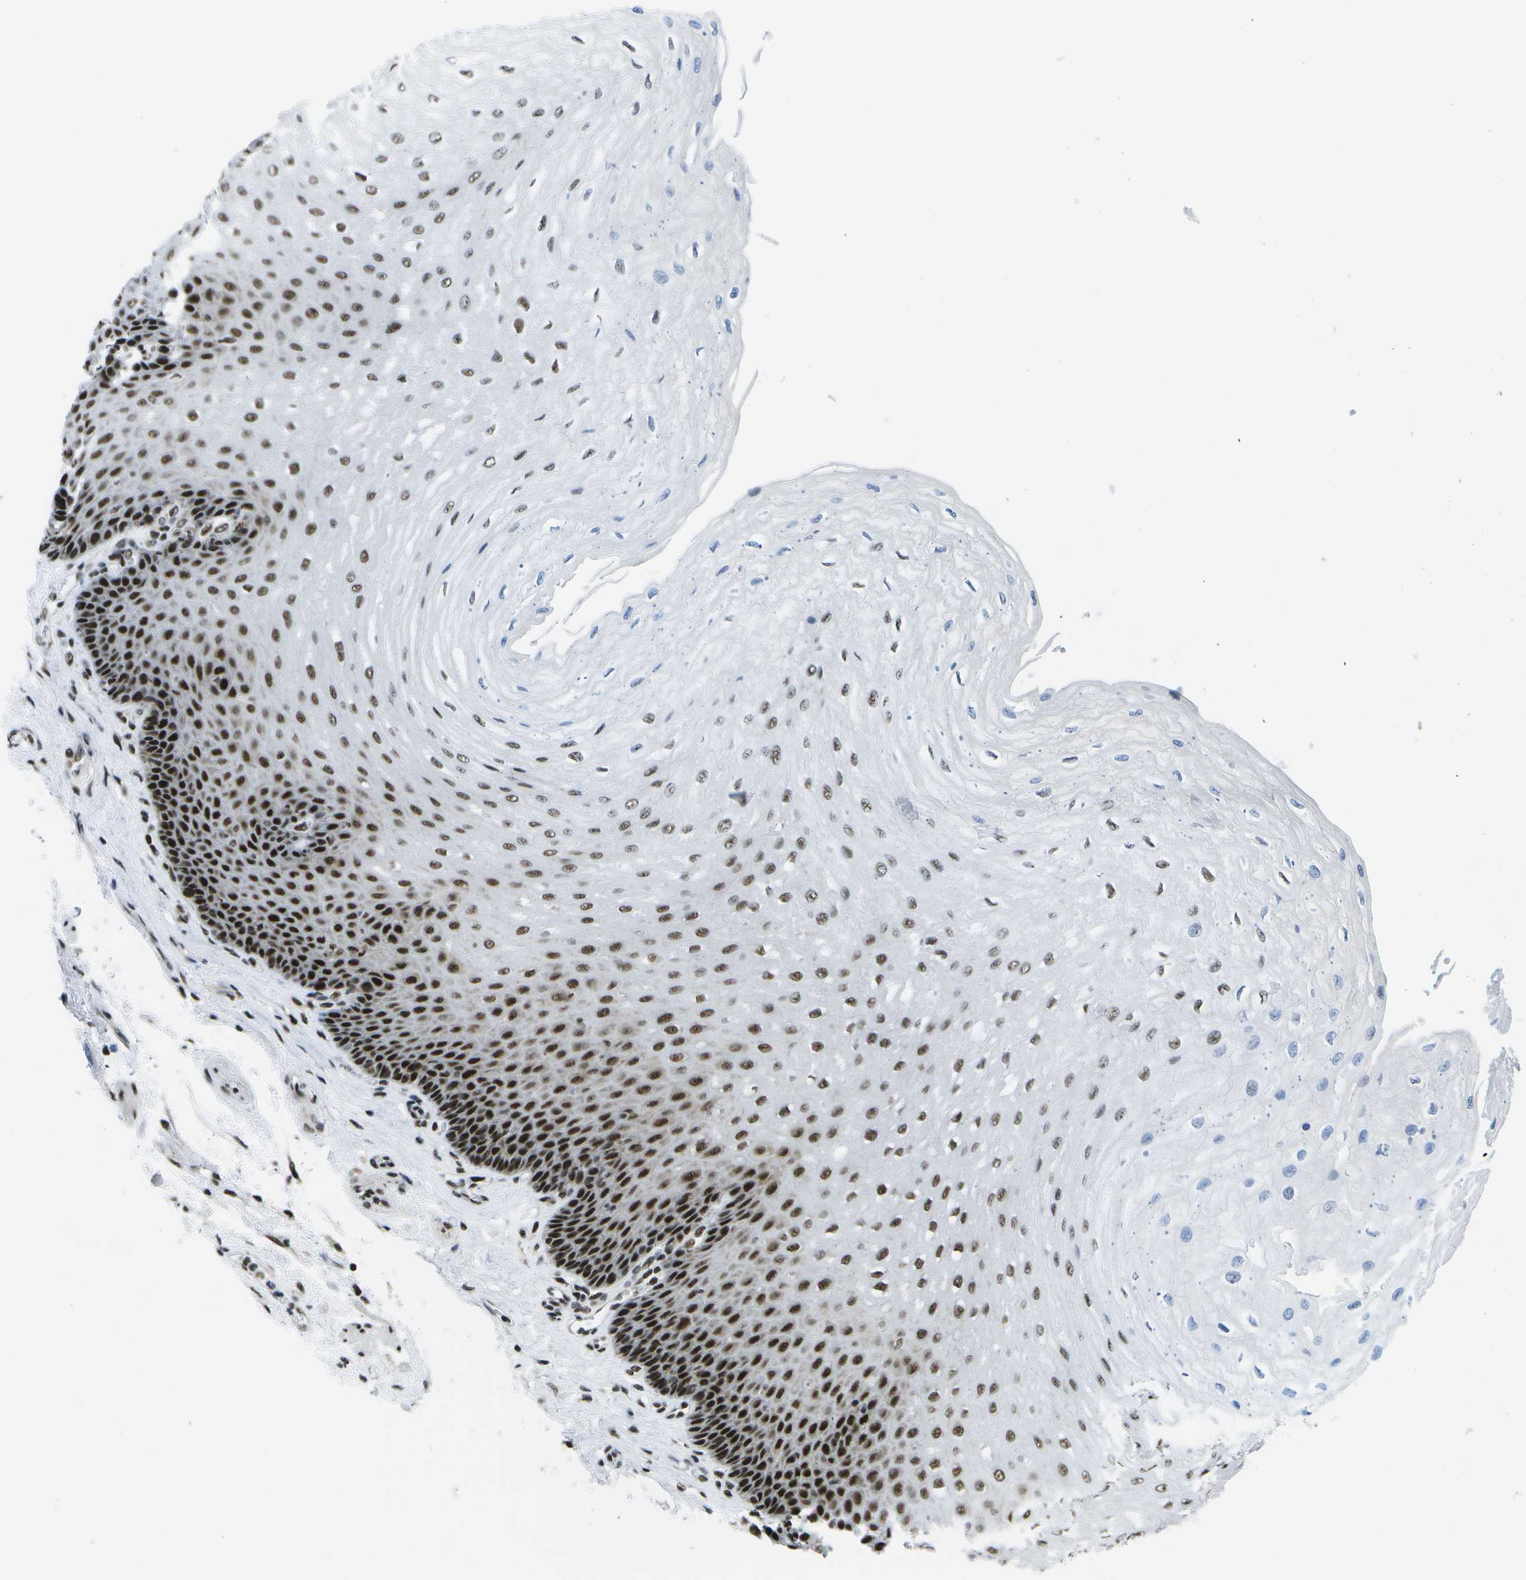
{"staining": {"intensity": "strong", "quantity": ">75%", "location": "nuclear"}, "tissue": "esophagus", "cell_type": "Squamous epithelial cells", "image_type": "normal", "snomed": [{"axis": "morphology", "description": "Normal tissue, NOS"}, {"axis": "topography", "description": "Esophagus"}], "caption": "Immunohistochemical staining of benign human esophagus shows strong nuclear protein positivity in about >75% of squamous epithelial cells.", "gene": "NSRP1", "patient": {"sex": "female", "age": 72}}